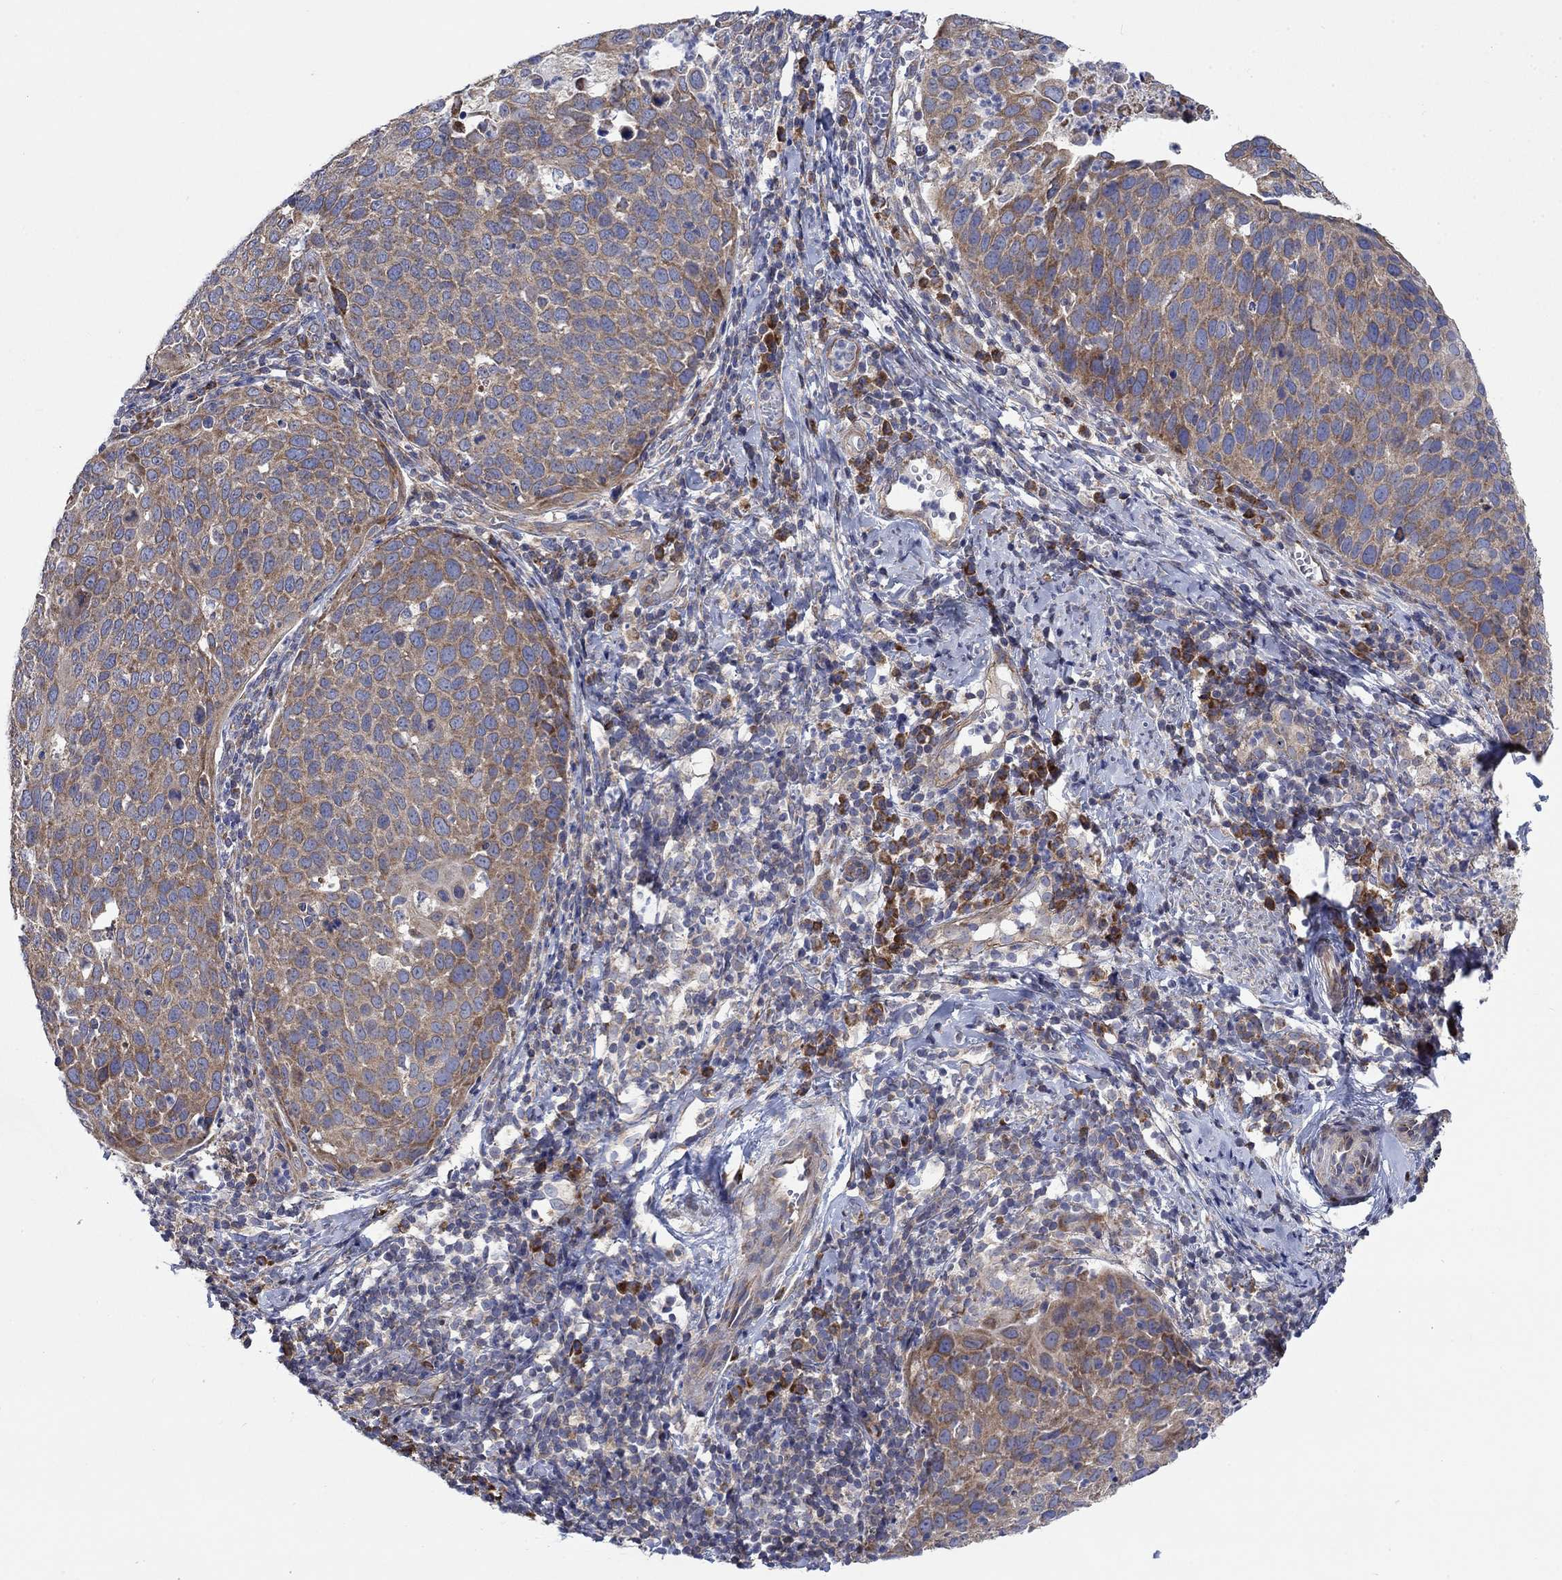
{"staining": {"intensity": "weak", "quantity": ">75%", "location": "cytoplasmic/membranous"}, "tissue": "cervical cancer", "cell_type": "Tumor cells", "image_type": "cancer", "snomed": [{"axis": "morphology", "description": "Squamous cell carcinoma, NOS"}, {"axis": "topography", "description": "Cervix"}], "caption": "Squamous cell carcinoma (cervical) stained with a protein marker demonstrates weak staining in tumor cells.", "gene": "RPLP0", "patient": {"sex": "female", "age": 54}}